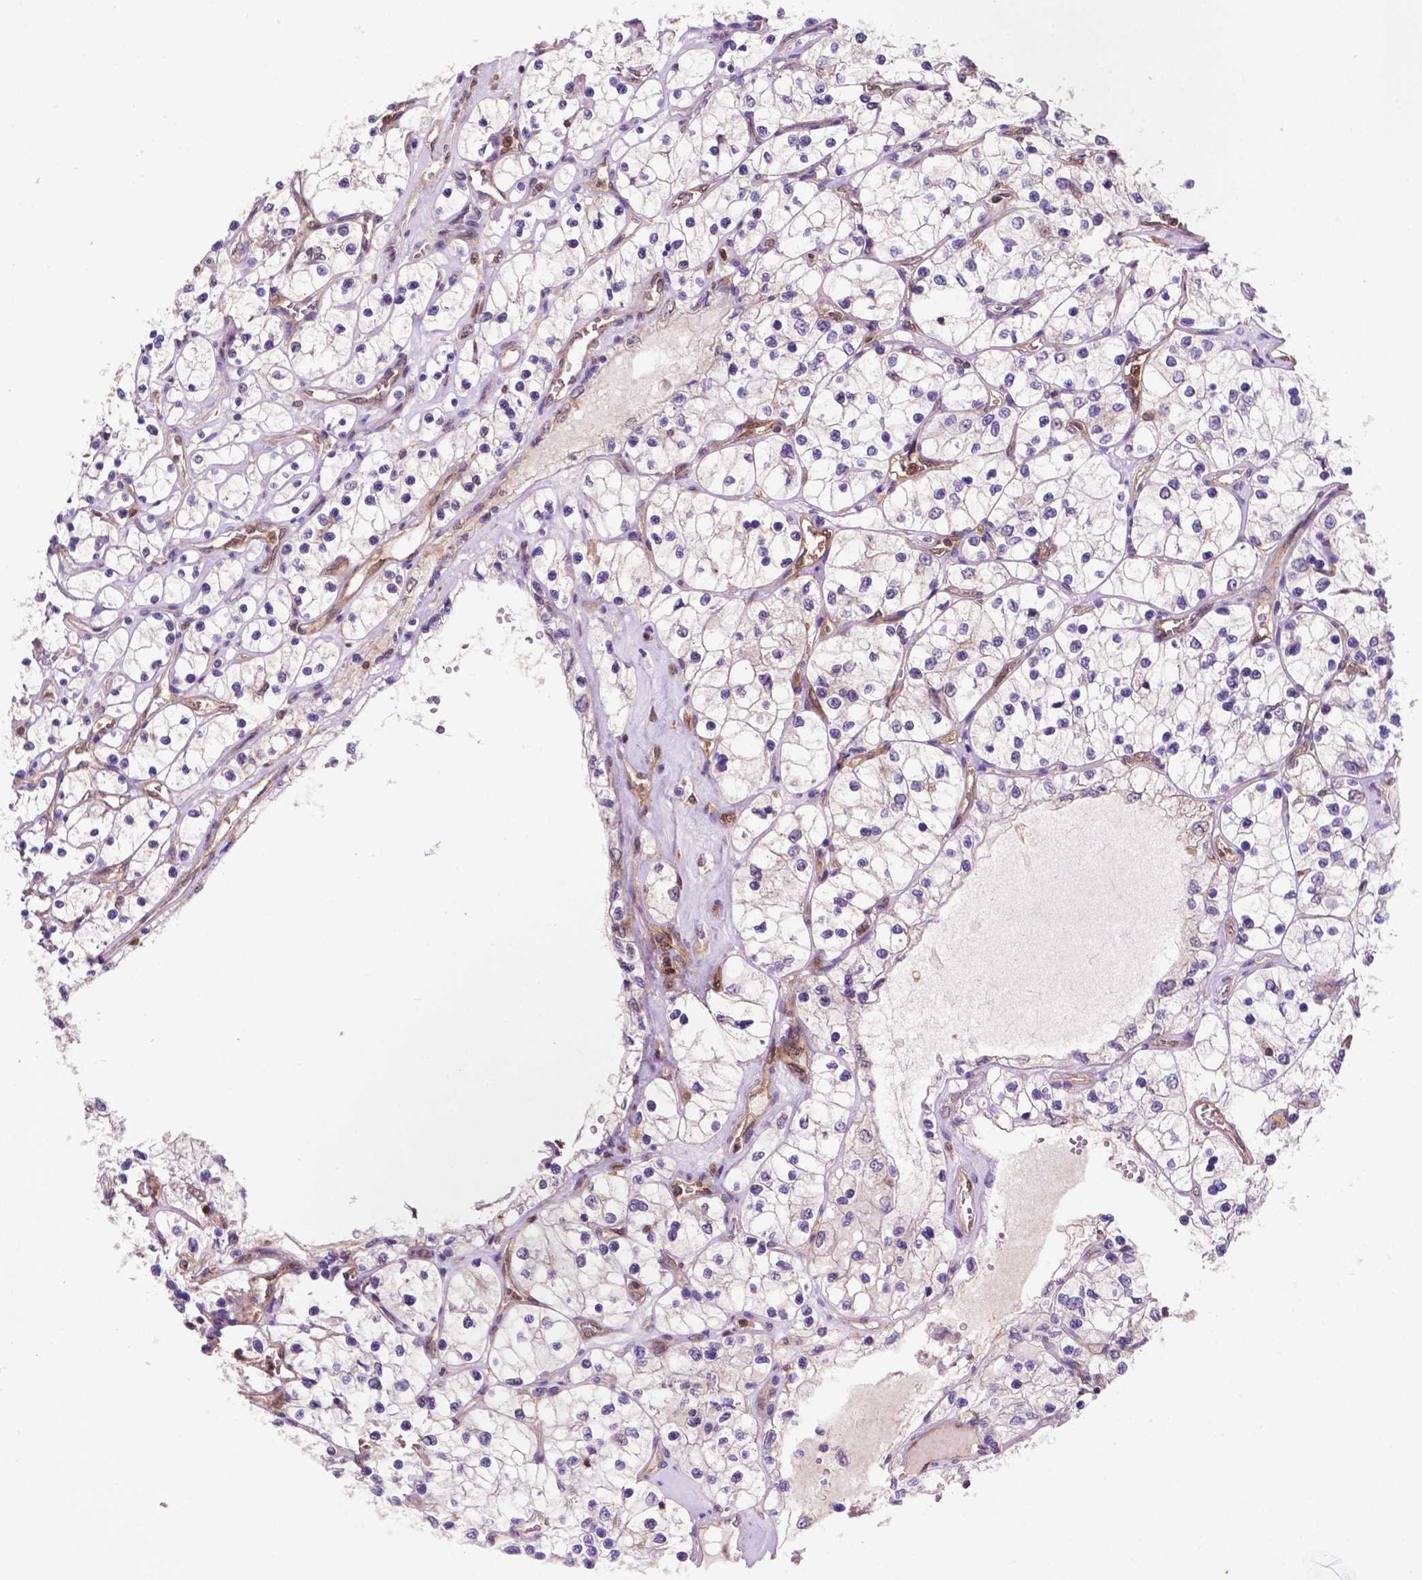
{"staining": {"intensity": "weak", "quantity": "<25%", "location": "cytoplasmic/membranous"}, "tissue": "renal cancer", "cell_type": "Tumor cells", "image_type": "cancer", "snomed": [{"axis": "morphology", "description": "Adenocarcinoma, NOS"}, {"axis": "topography", "description": "Kidney"}], "caption": "Immunohistochemistry (IHC) of renal adenocarcinoma displays no staining in tumor cells.", "gene": "UBE2L6", "patient": {"sex": "female", "age": 69}}